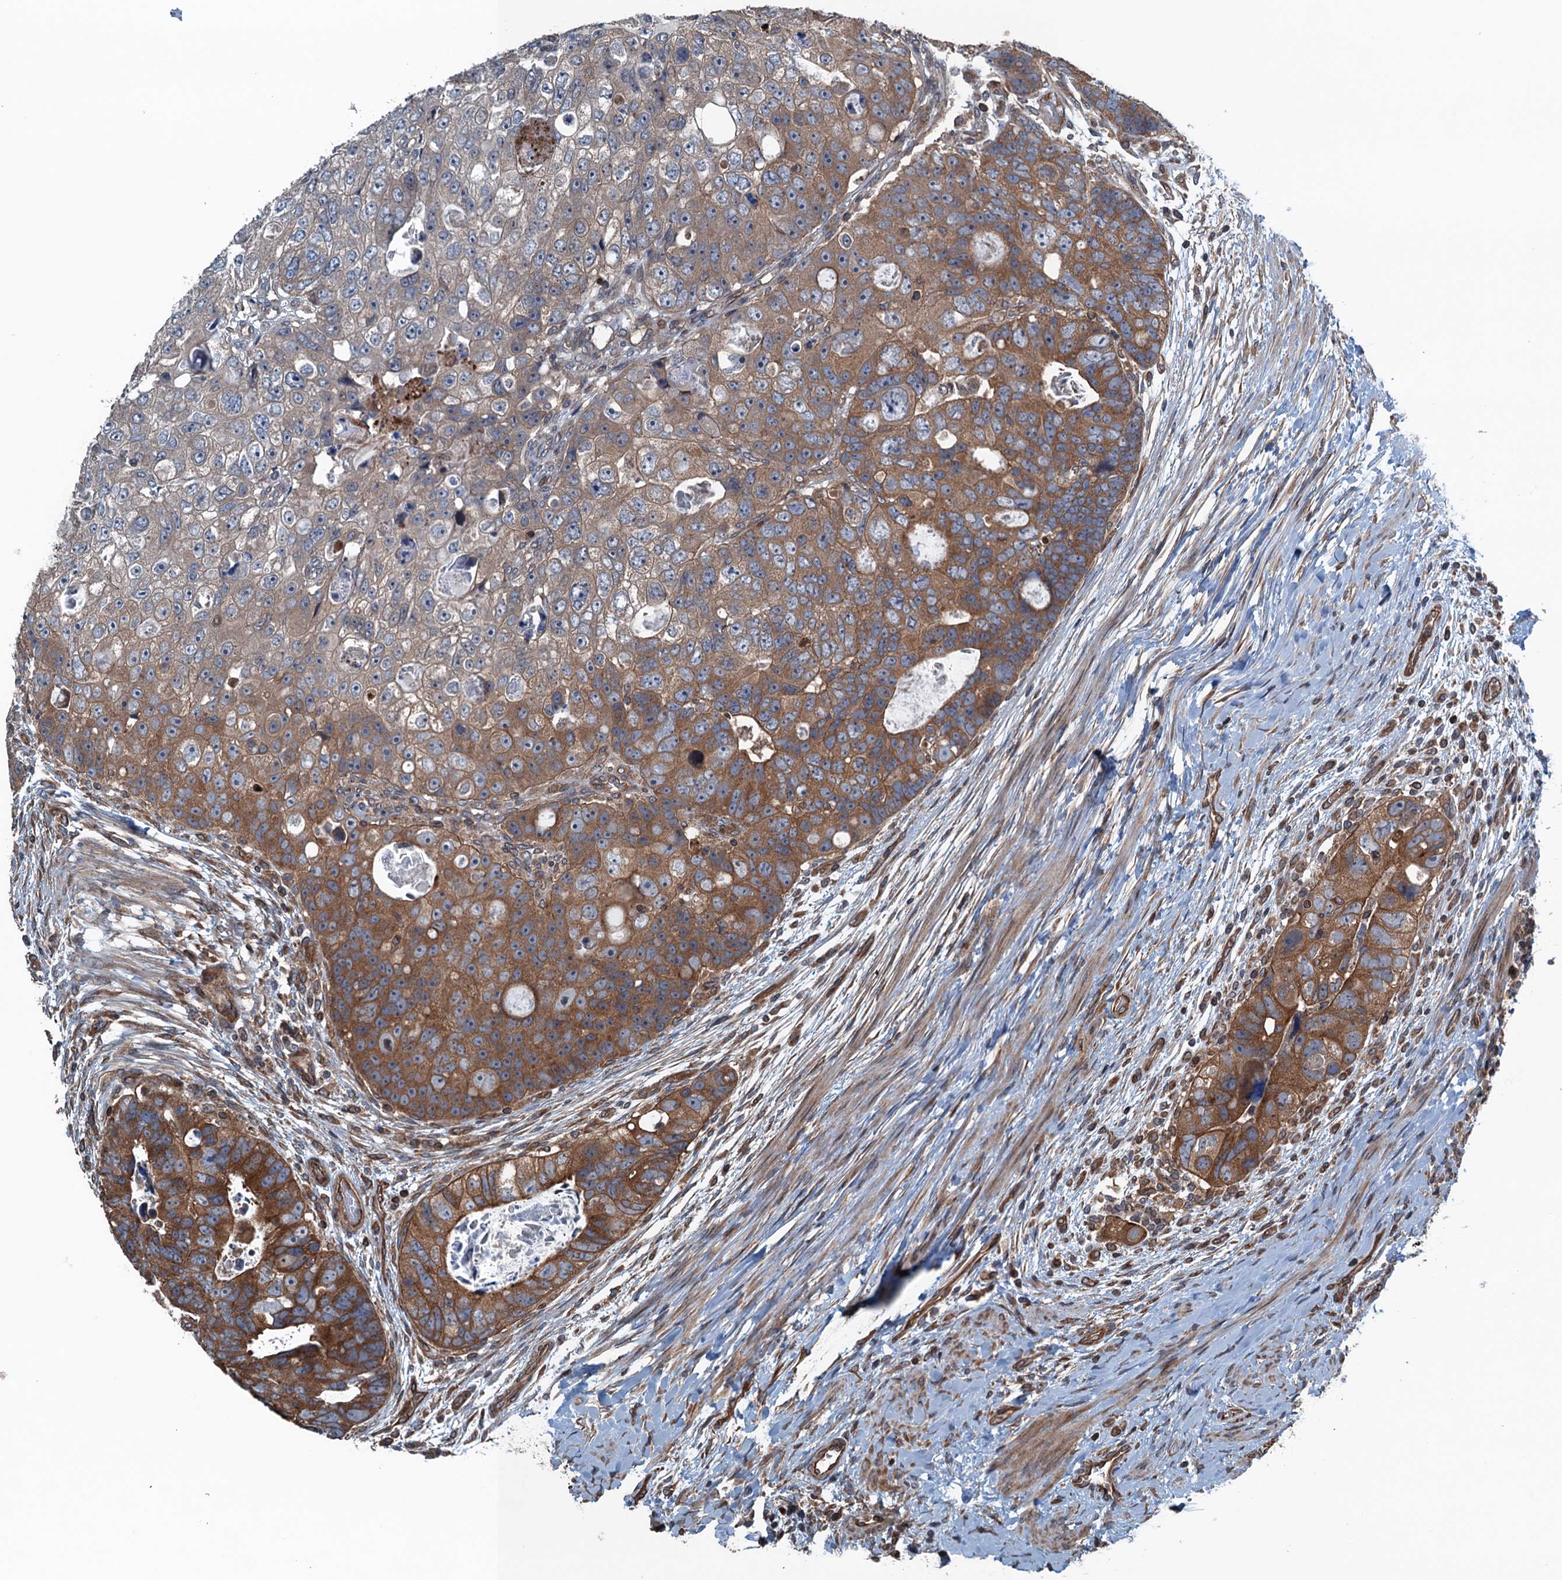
{"staining": {"intensity": "strong", "quantity": "<25%", "location": "cytoplasmic/membranous"}, "tissue": "colorectal cancer", "cell_type": "Tumor cells", "image_type": "cancer", "snomed": [{"axis": "morphology", "description": "Adenocarcinoma, NOS"}, {"axis": "topography", "description": "Rectum"}], "caption": "Protein expression analysis of colorectal cancer shows strong cytoplasmic/membranous expression in approximately <25% of tumor cells. (Stains: DAB in brown, nuclei in blue, Microscopy: brightfield microscopy at high magnification).", "gene": "TRAPPC8", "patient": {"sex": "male", "age": 59}}